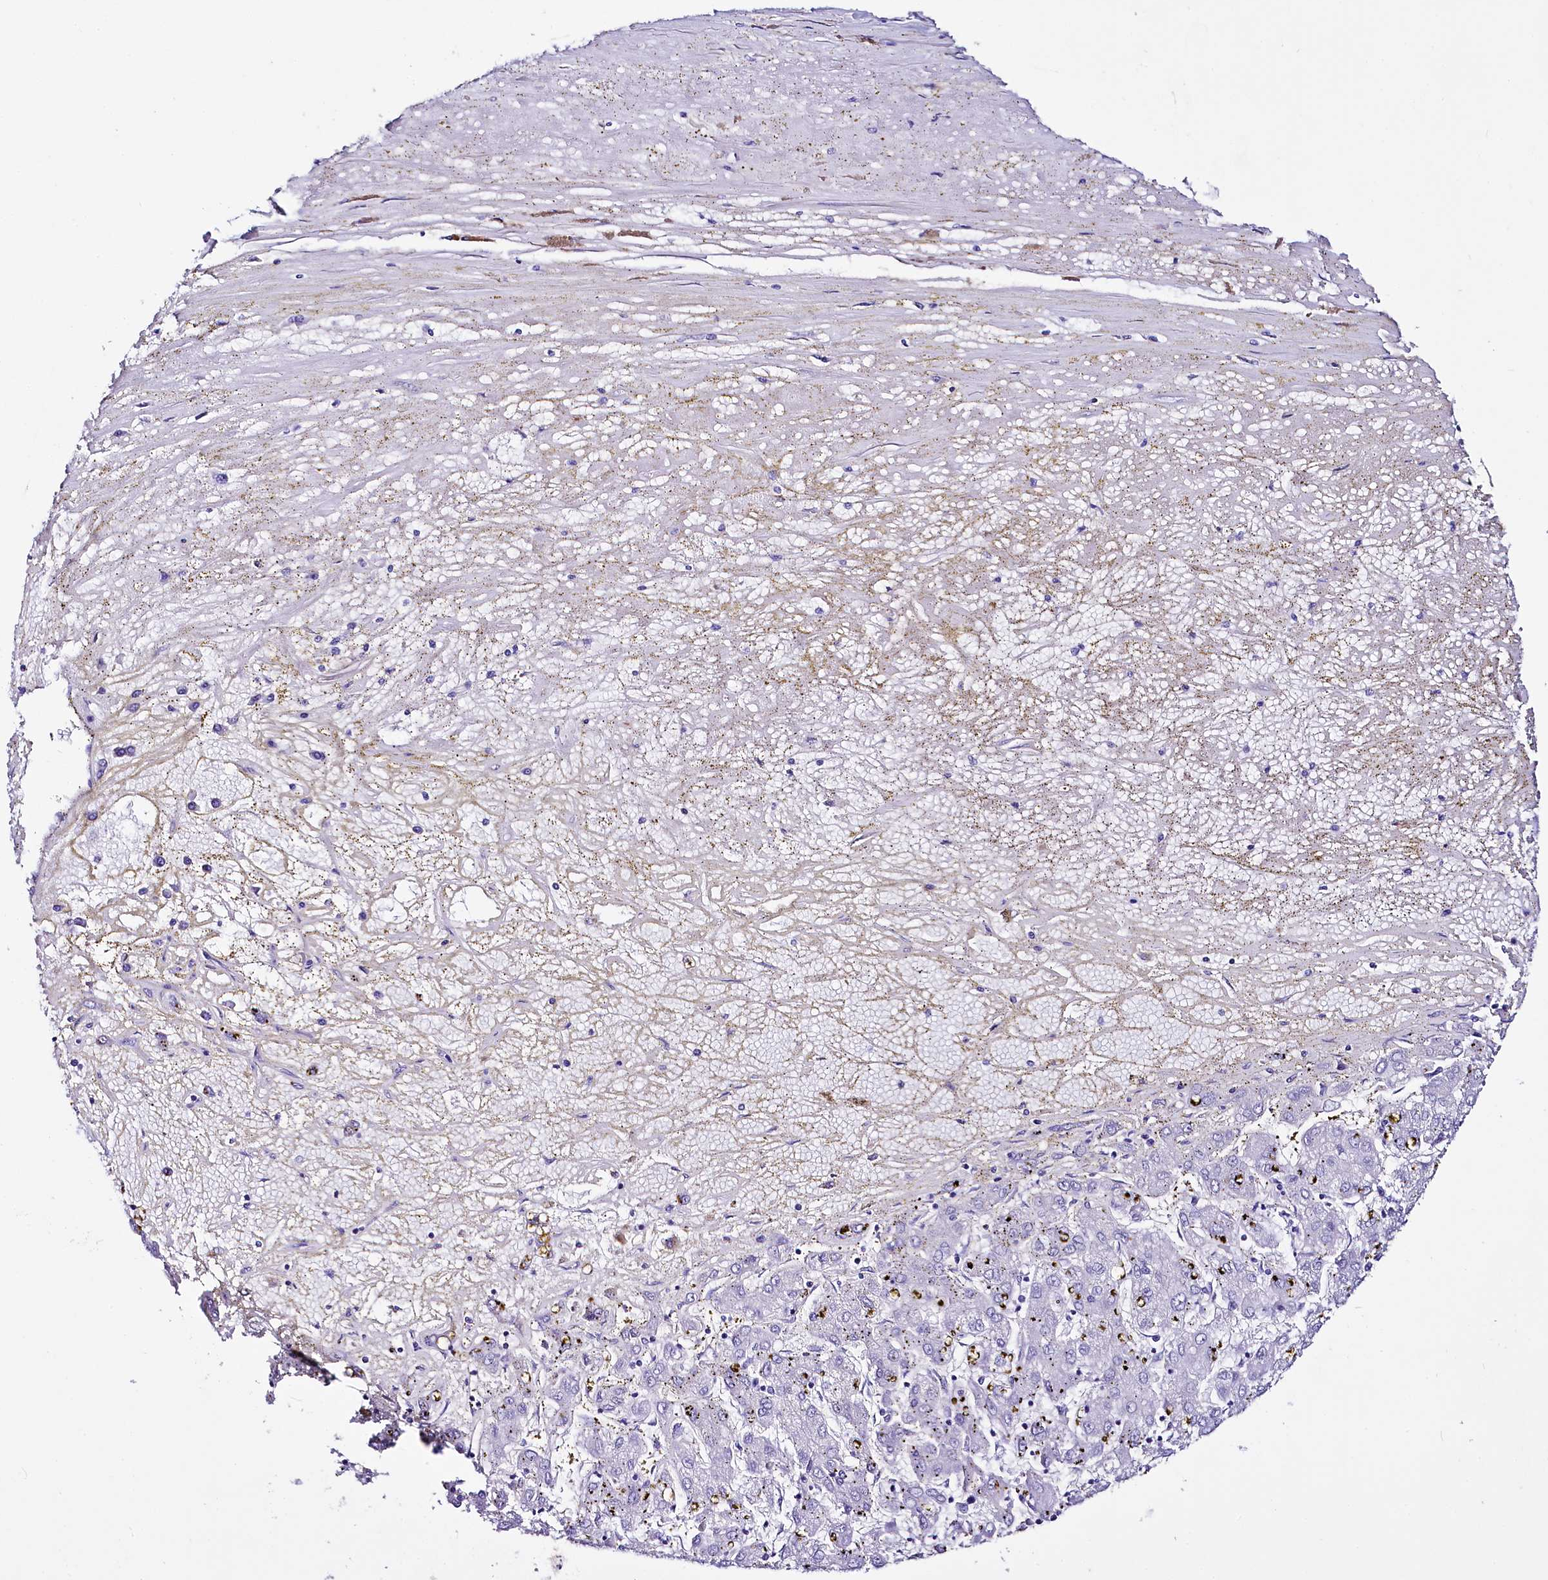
{"staining": {"intensity": "negative", "quantity": "none", "location": "none"}, "tissue": "liver cancer", "cell_type": "Tumor cells", "image_type": "cancer", "snomed": [{"axis": "morphology", "description": "Carcinoma, Hepatocellular, NOS"}, {"axis": "topography", "description": "Liver"}], "caption": "This is a image of IHC staining of liver cancer (hepatocellular carcinoma), which shows no staining in tumor cells.", "gene": "STXBP1", "patient": {"sex": "male", "age": 72}}